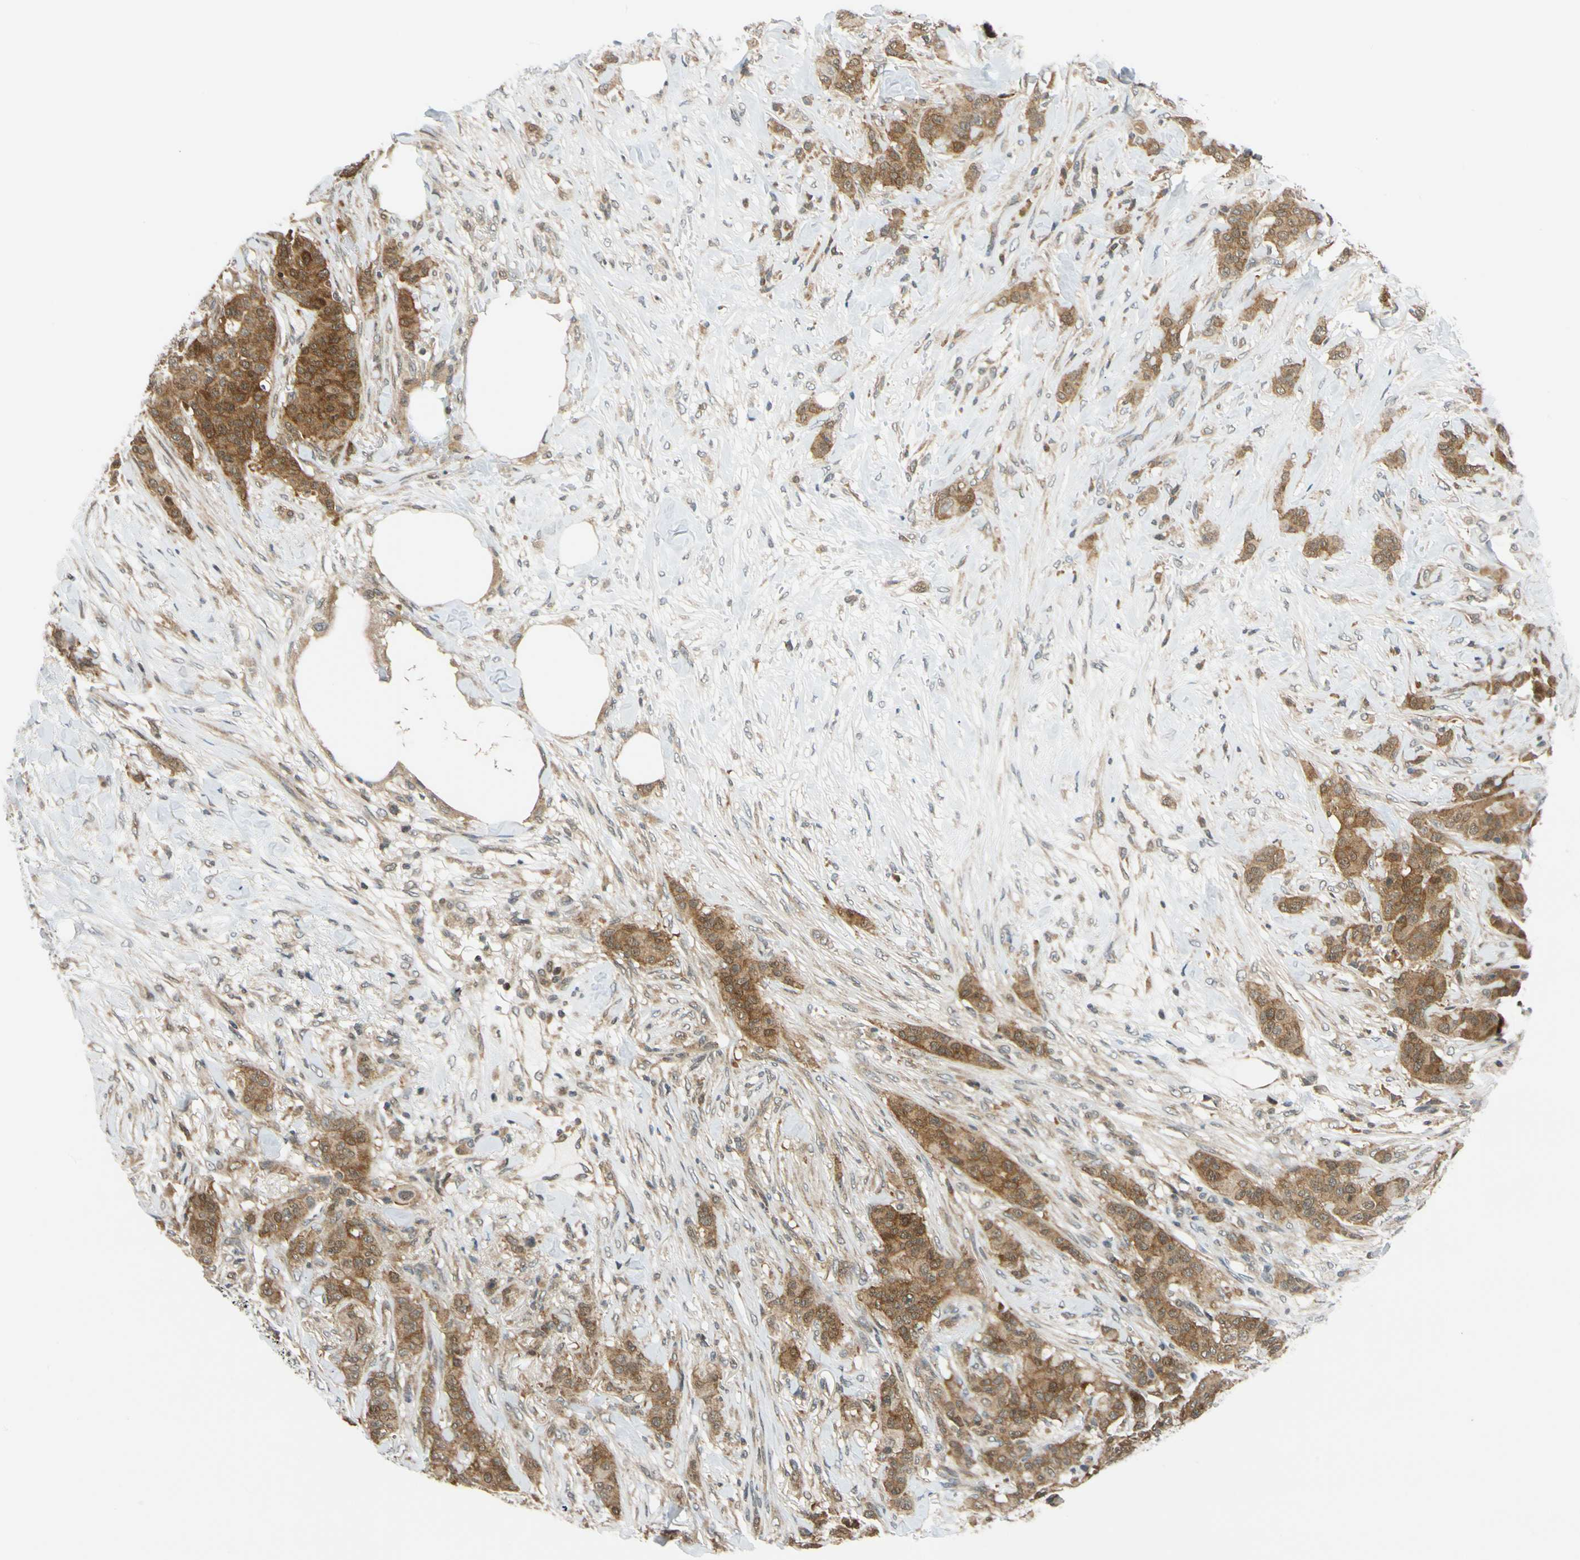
{"staining": {"intensity": "moderate", "quantity": ">75%", "location": "cytoplasmic/membranous"}, "tissue": "breast cancer", "cell_type": "Tumor cells", "image_type": "cancer", "snomed": [{"axis": "morphology", "description": "Duct carcinoma"}, {"axis": "topography", "description": "Breast"}], "caption": "Breast infiltrating ductal carcinoma was stained to show a protein in brown. There is medium levels of moderate cytoplasmic/membranous positivity in approximately >75% of tumor cells. (Stains: DAB in brown, nuclei in blue, Microscopy: brightfield microscopy at high magnification).", "gene": "MAPK9", "patient": {"sex": "female", "age": 40}}